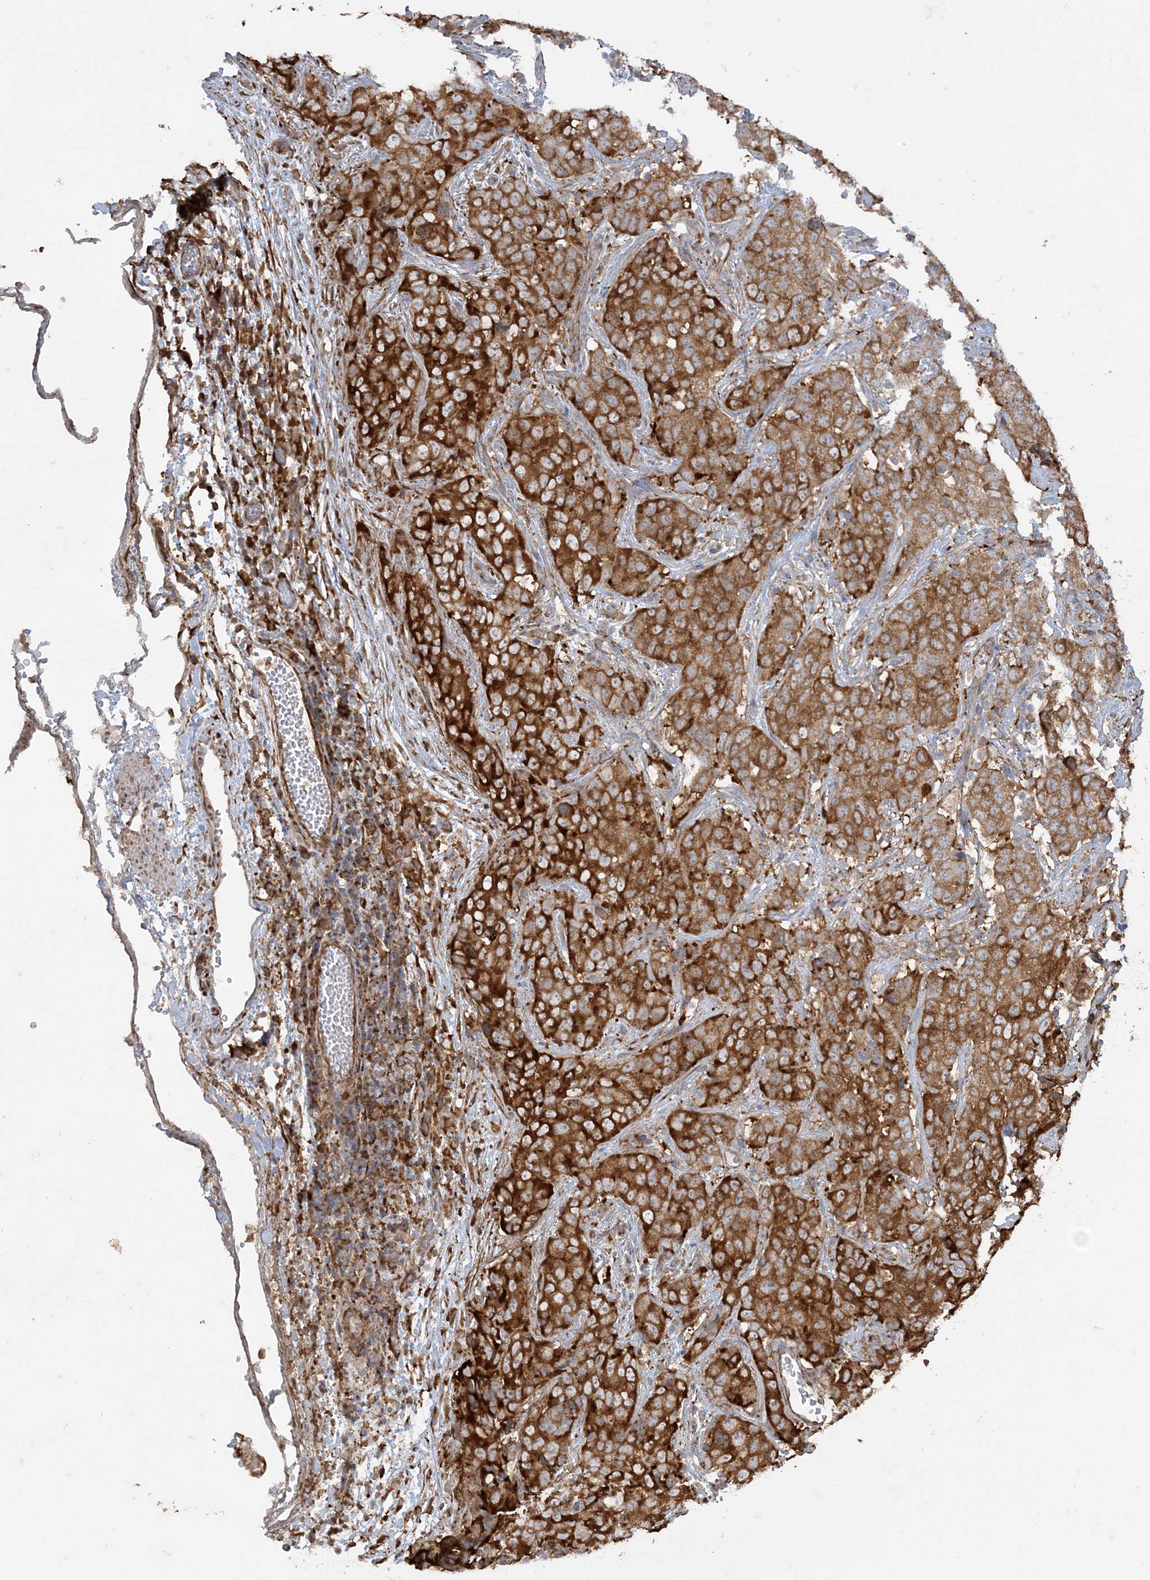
{"staining": {"intensity": "strong", "quantity": ">75%", "location": "cytoplasmic/membranous"}, "tissue": "stomach cancer", "cell_type": "Tumor cells", "image_type": "cancer", "snomed": [{"axis": "morphology", "description": "Normal tissue, NOS"}, {"axis": "morphology", "description": "Adenocarcinoma, NOS"}, {"axis": "topography", "description": "Lymph node"}, {"axis": "topography", "description": "Stomach"}], "caption": "Brown immunohistochemical staining in stomach cancer (adenocarcinoma) shows strong cytoplasmic/membranous staining in about >75% of tumor cells.", "gene": "DERL3", "patient": {"sex": "male", "age": 48}}